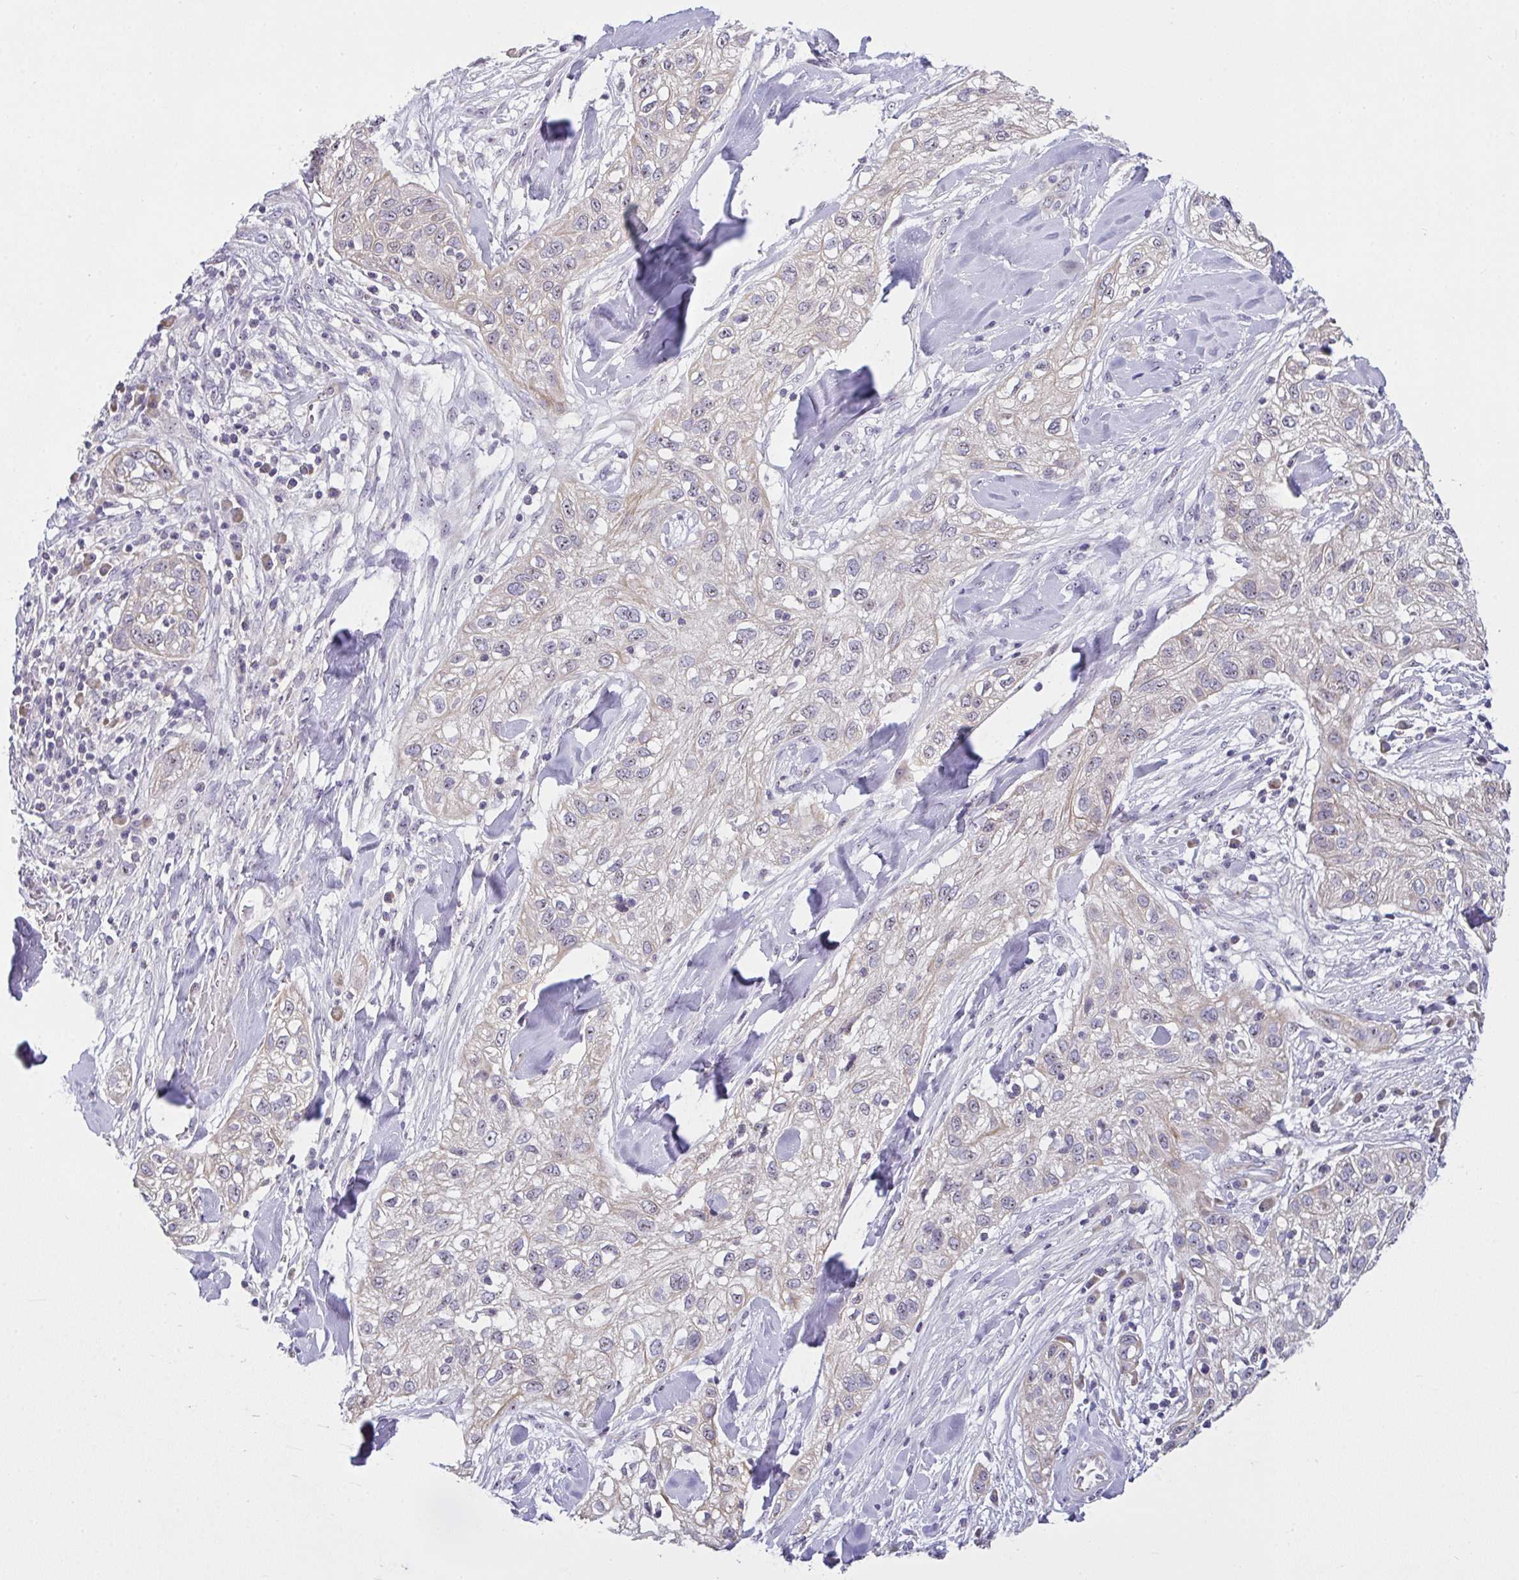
{"staining": {"intensity": "negative", "quantity": "none", "location": "none"}, "tissue": "skin cancer", "cell_type": "Tumor cells", "image_type": "cancer", "snomed": [{"axis": "morphology", "description": "Squamous cell carcinoma, NOS"}, {"axis": "topography", "description": "Skin"}], "caption": "There is no significant positivity in tumor cells of skin squamous cell carcinoma. (IHC, brightfield microscopy, high magnification).", "gene": "NT5C1A", "patient": {"sex": "male", "age": 82}}